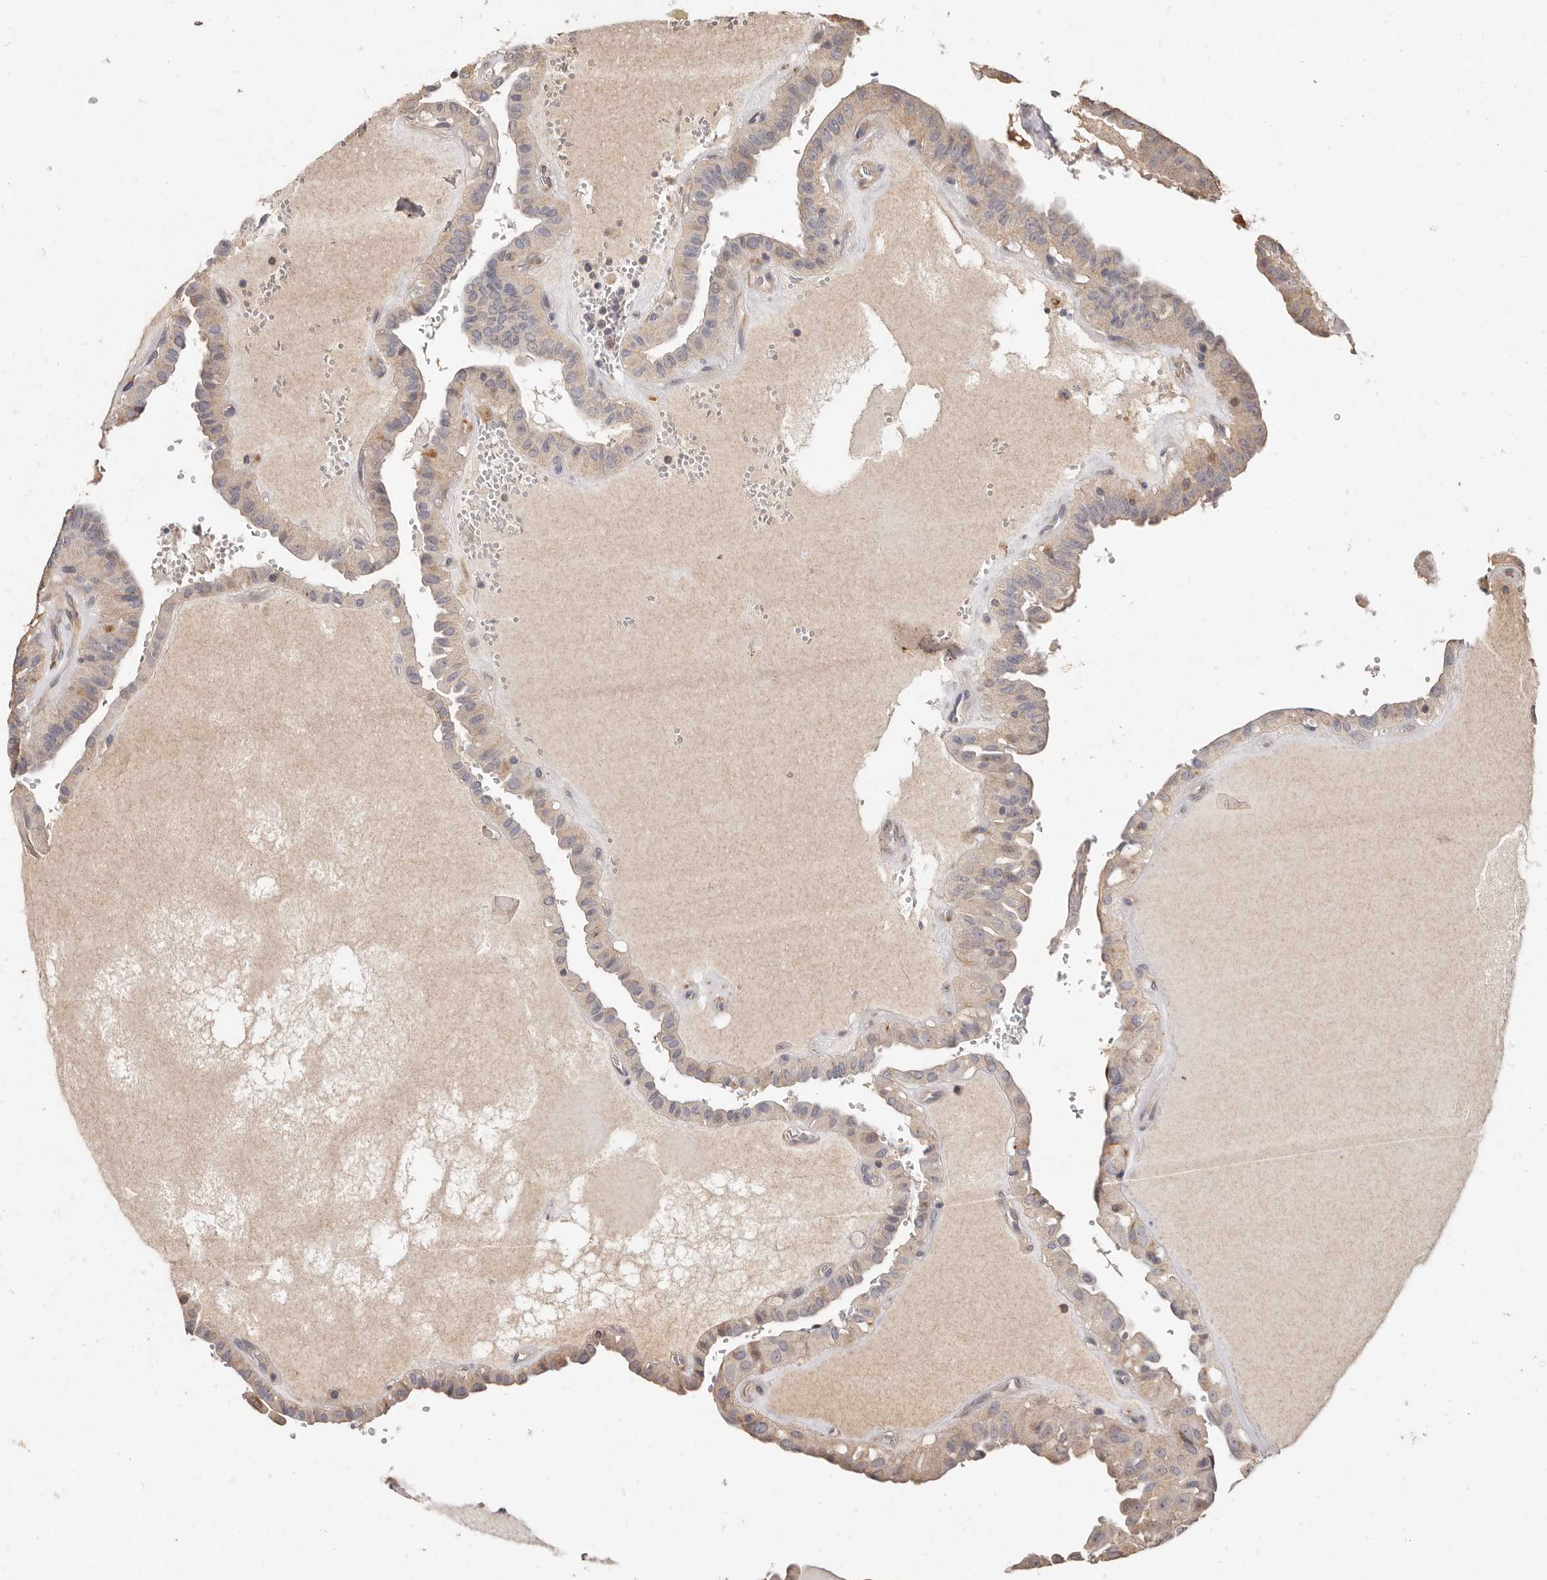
{"staining": {"intensity": "weak", "quantity": "25%-75%", "location": "cytoplasmic/membranous"}, "tissue": "thyroid cancer", "cell_type": "Tumor cells", "image_type": "cancer", "snomed": [{"axis": "morphology", "description": "Papillary adenocarcinoma, NOS"}, {"axis": "topography", "description": "Thyroid gland"}], "caption": "Weak cytoplasmic/membranous protein positivity is appreciated in about 25%-75% of tumor cells in thyroid papillary adenocarcinoma.", "gene": "THBS3", "patient": {"sex": "male", "age": 77}}